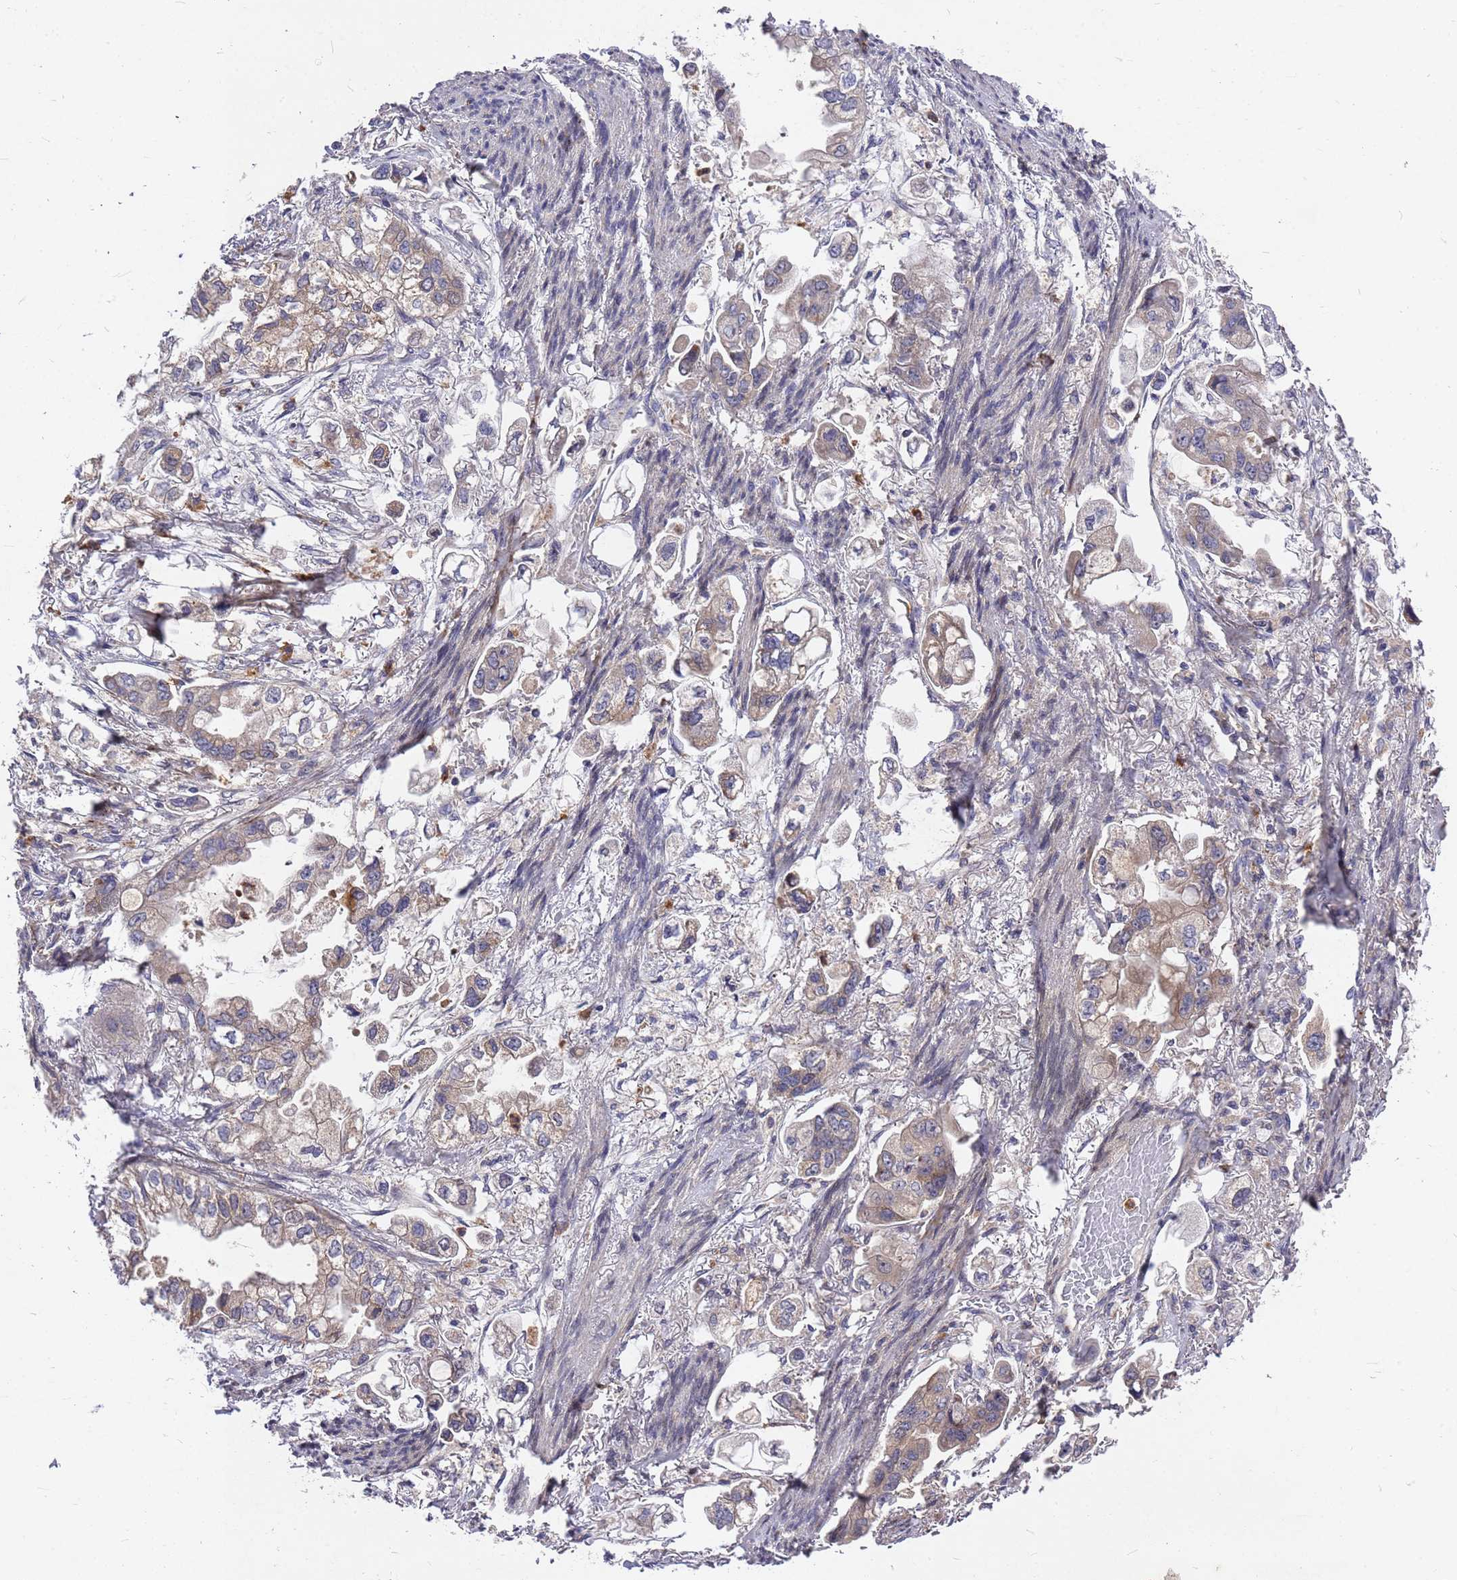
{"staining": {"intensity": "weak", "quantity": "<25%", "location": "cytoplasmic/membranous"}, "tissue": "stomach cancer", "cell_type": "Tumor cells", "image_type": "cancer", "snomed": [{"axis": "morphology", "description": "Adenocarcinoma, NOS"}, {"axis": "topography", "description": "Stomach"}], "caption": "Tumor cells are negative for brown protein staining in stomach cancer.", "gene": "ZNF717", "patient": {"sex": "male", "age": 62}}